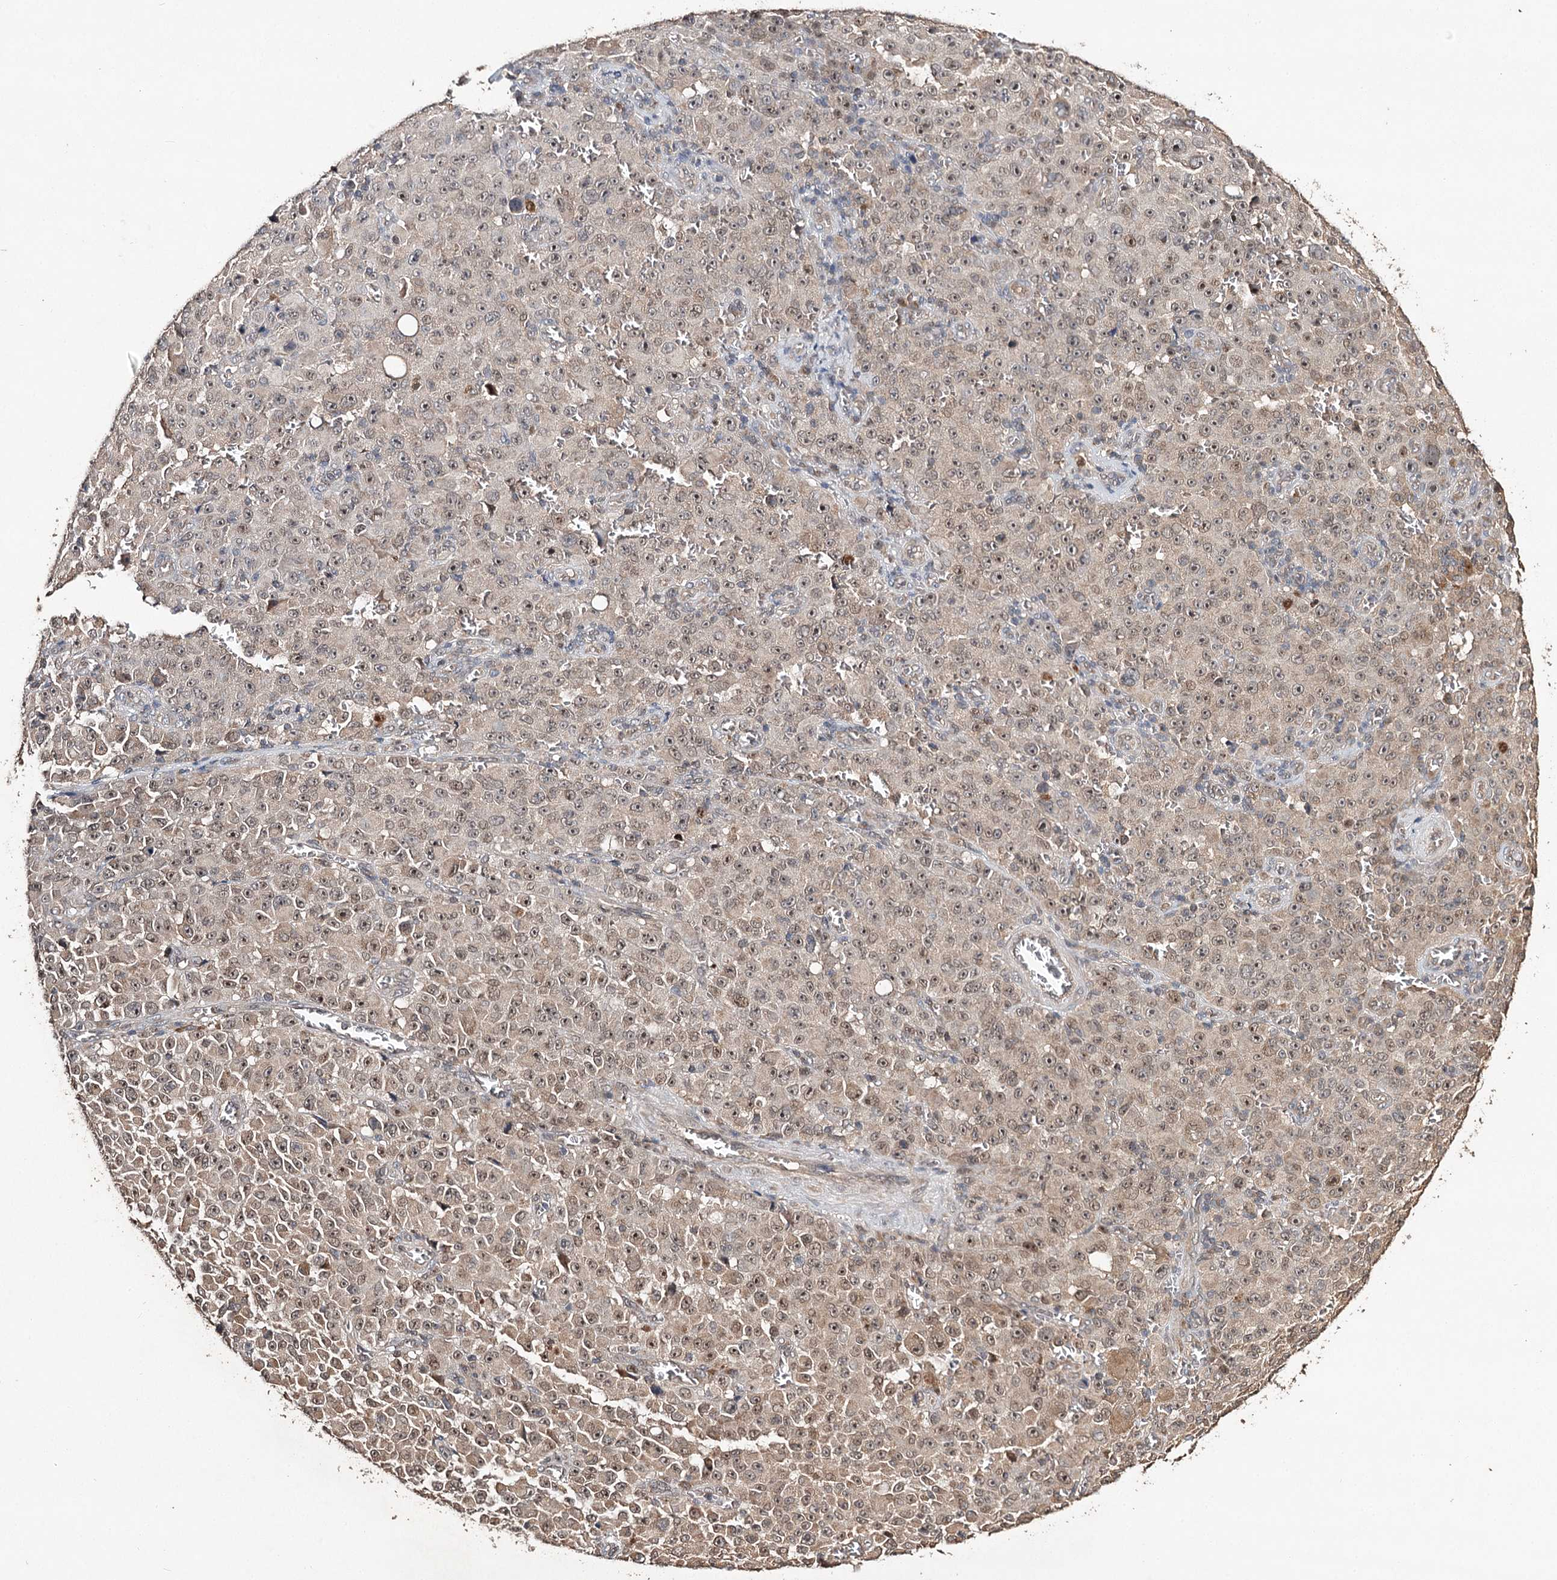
{"staining": {"intensity": "weak", "quantity": ">75%", "location": "nuclear"}, "tissue": "melanoma", "cell_type": "Tumor cells", "image_type": "cancer", "snomed": [{"axis": "morphology", "description": "Malignant melanoma, NOS"}, {"axis": "topography", "description": "Skin"}], "caption": "Human melanoma stained with a protein marker displays weak staining in tumor cells.", "gene": "NOPCHAP1", "patient": {"sex": "female", "age": 82}}